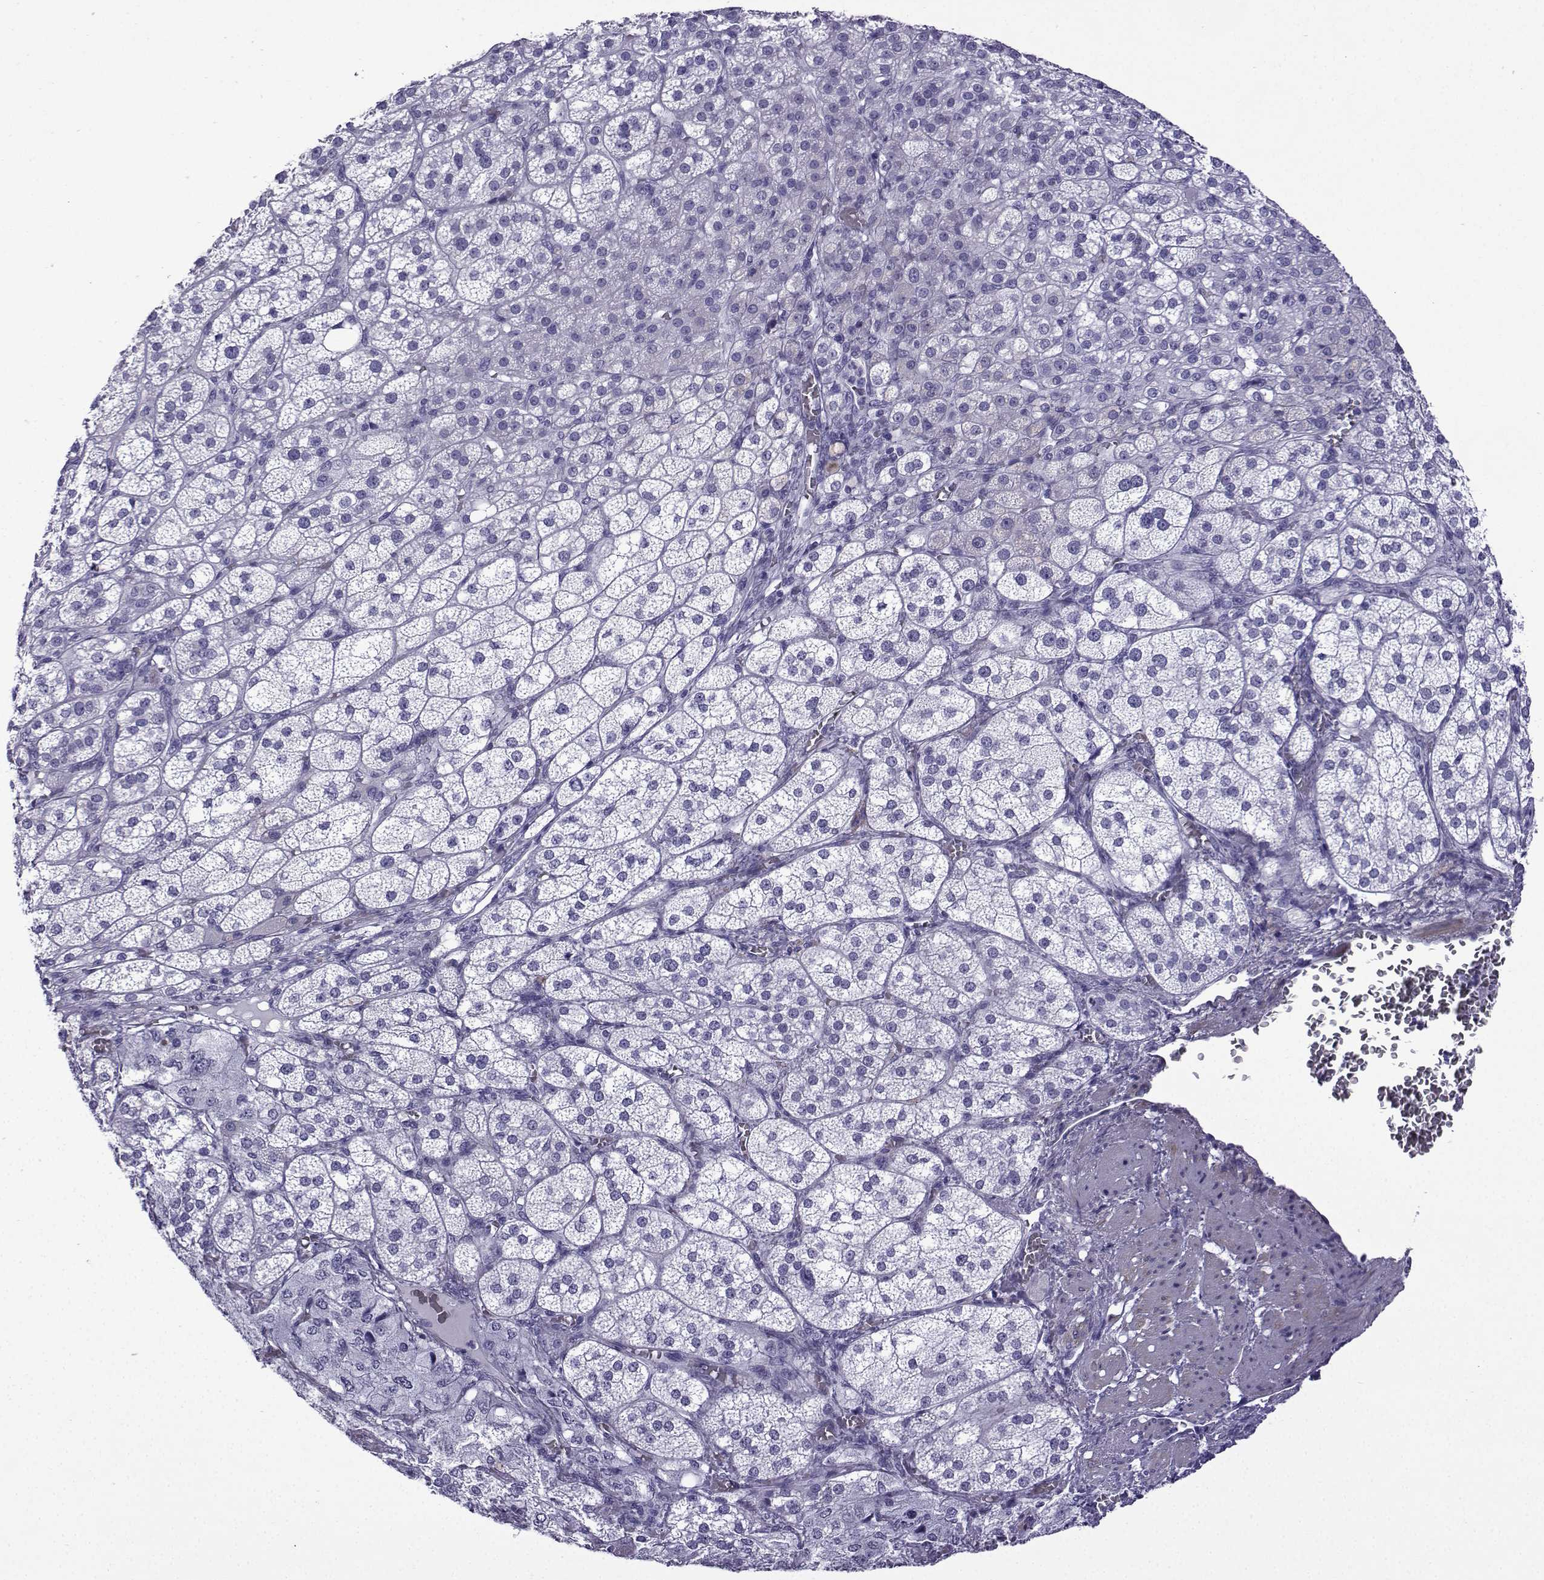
{"staining": {"intensity": "negative", "quantity": "none", "location": "none"}, "tissue": "adrenal gland", "cell_type": "Glandular cells", "image_type": "normal", "snomed": [{"axis": "morphology", "description": "Normal tissue, NOS"}, {"axis": "topography", "description": "Adrenal gland"}], "caption": "Immunohistochemistry micrograph of unremarkable adrenal gland: human adrenal gland stained with DAB displays no significant protein expression in glandular cells. Nuclei are stained in blue.", "gene": "KCNF1", "patient": {"sex": "female", "age": 60}}